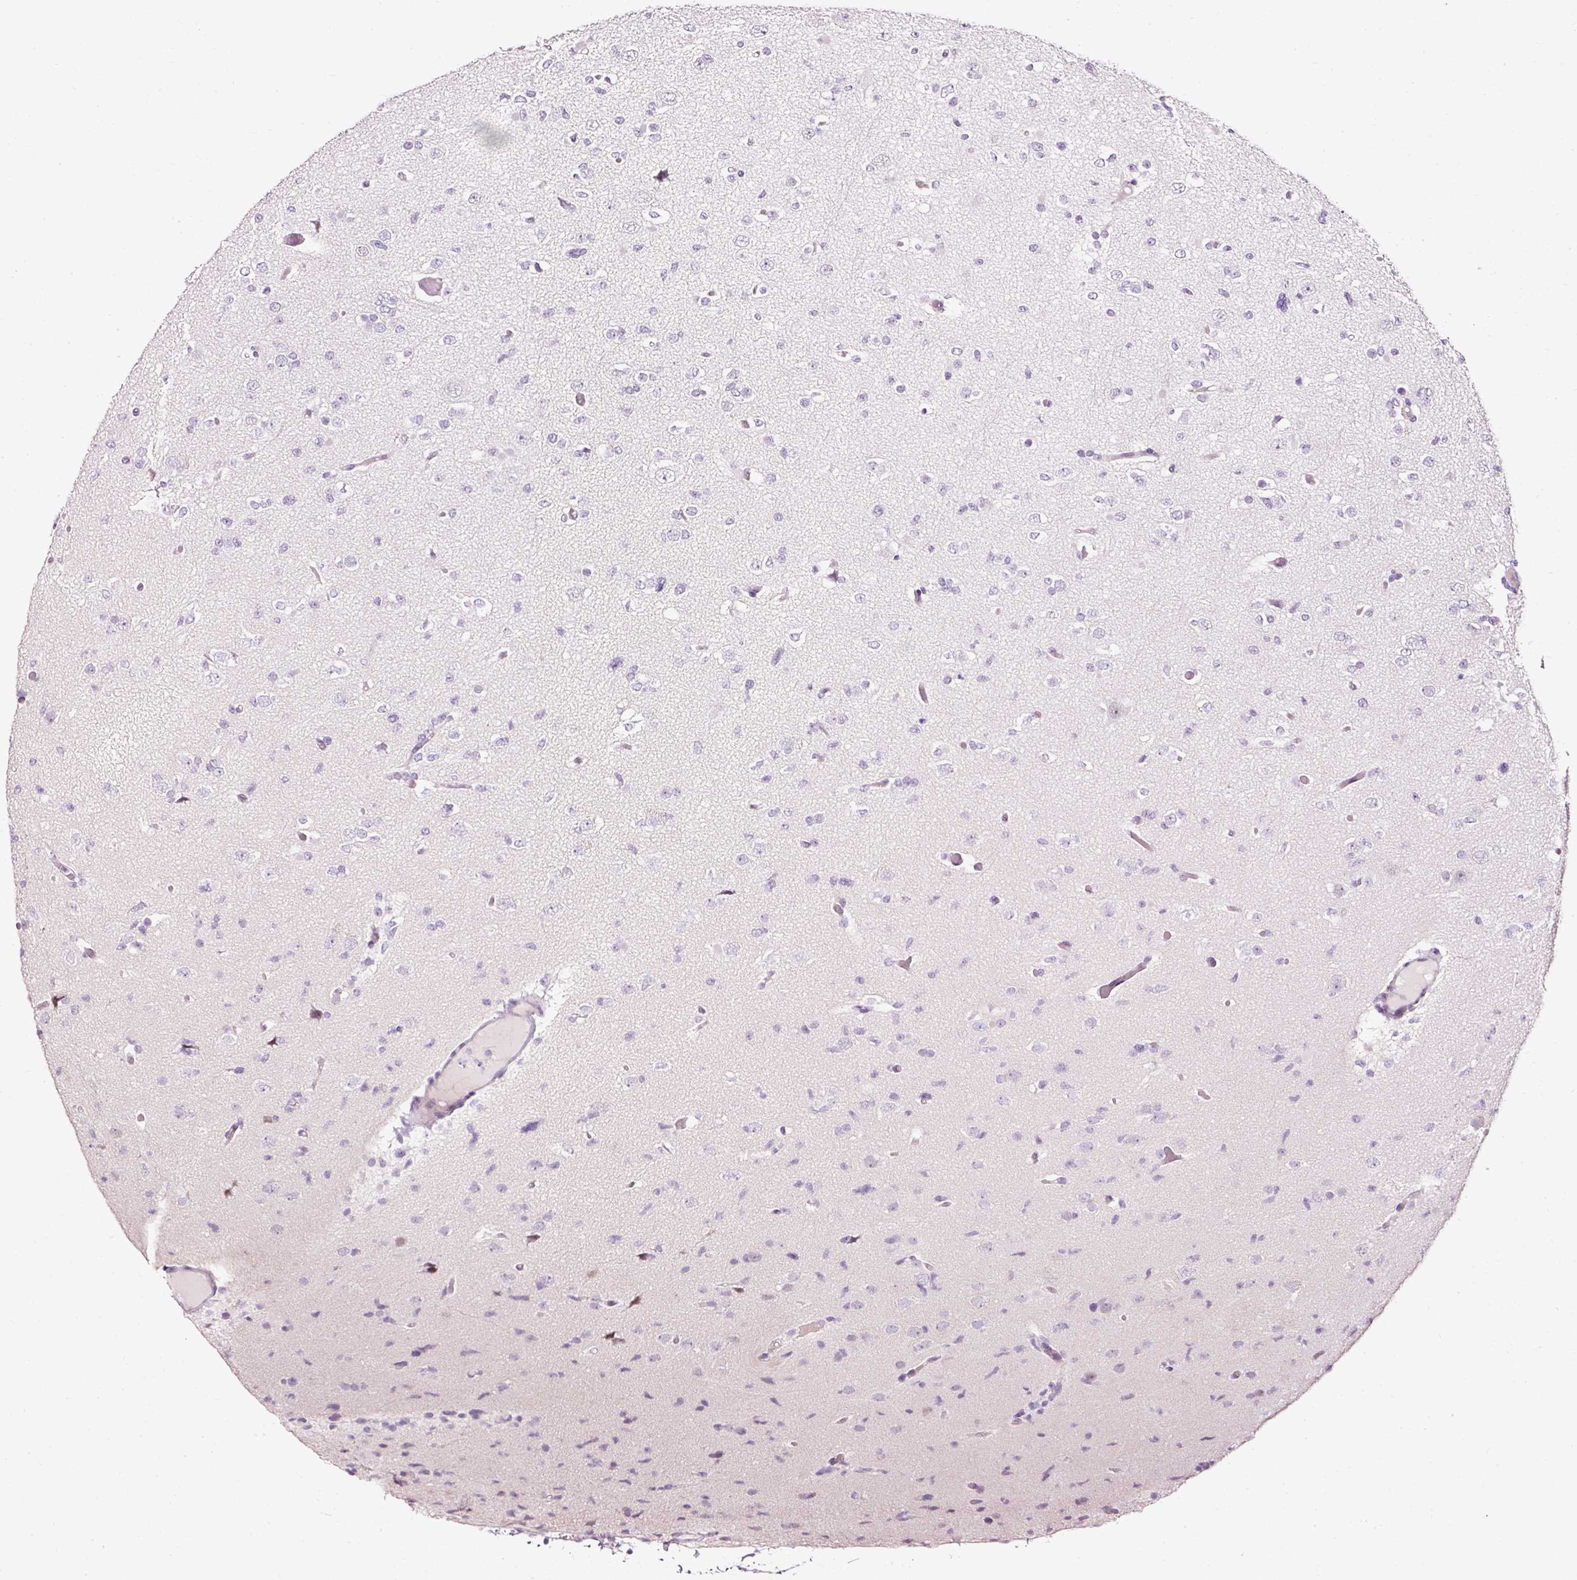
{"staining": {"intensity": "negative", "quantity": "none", "location": "none"}, "tissue": "glioma", "cell_type": "Tumor cells", "image_type": "cancer", "snomed": [{"axis": "morphology", "description": "Glioma, malignant, Low grade"}, {"axis": "topography", "description": "Brain"}], "caption": "The IHC image has no significant positivity in tumor cells of glioma tissue.", "gene": "PDE6B", "patient": {"sex": "female", "age": 22}}